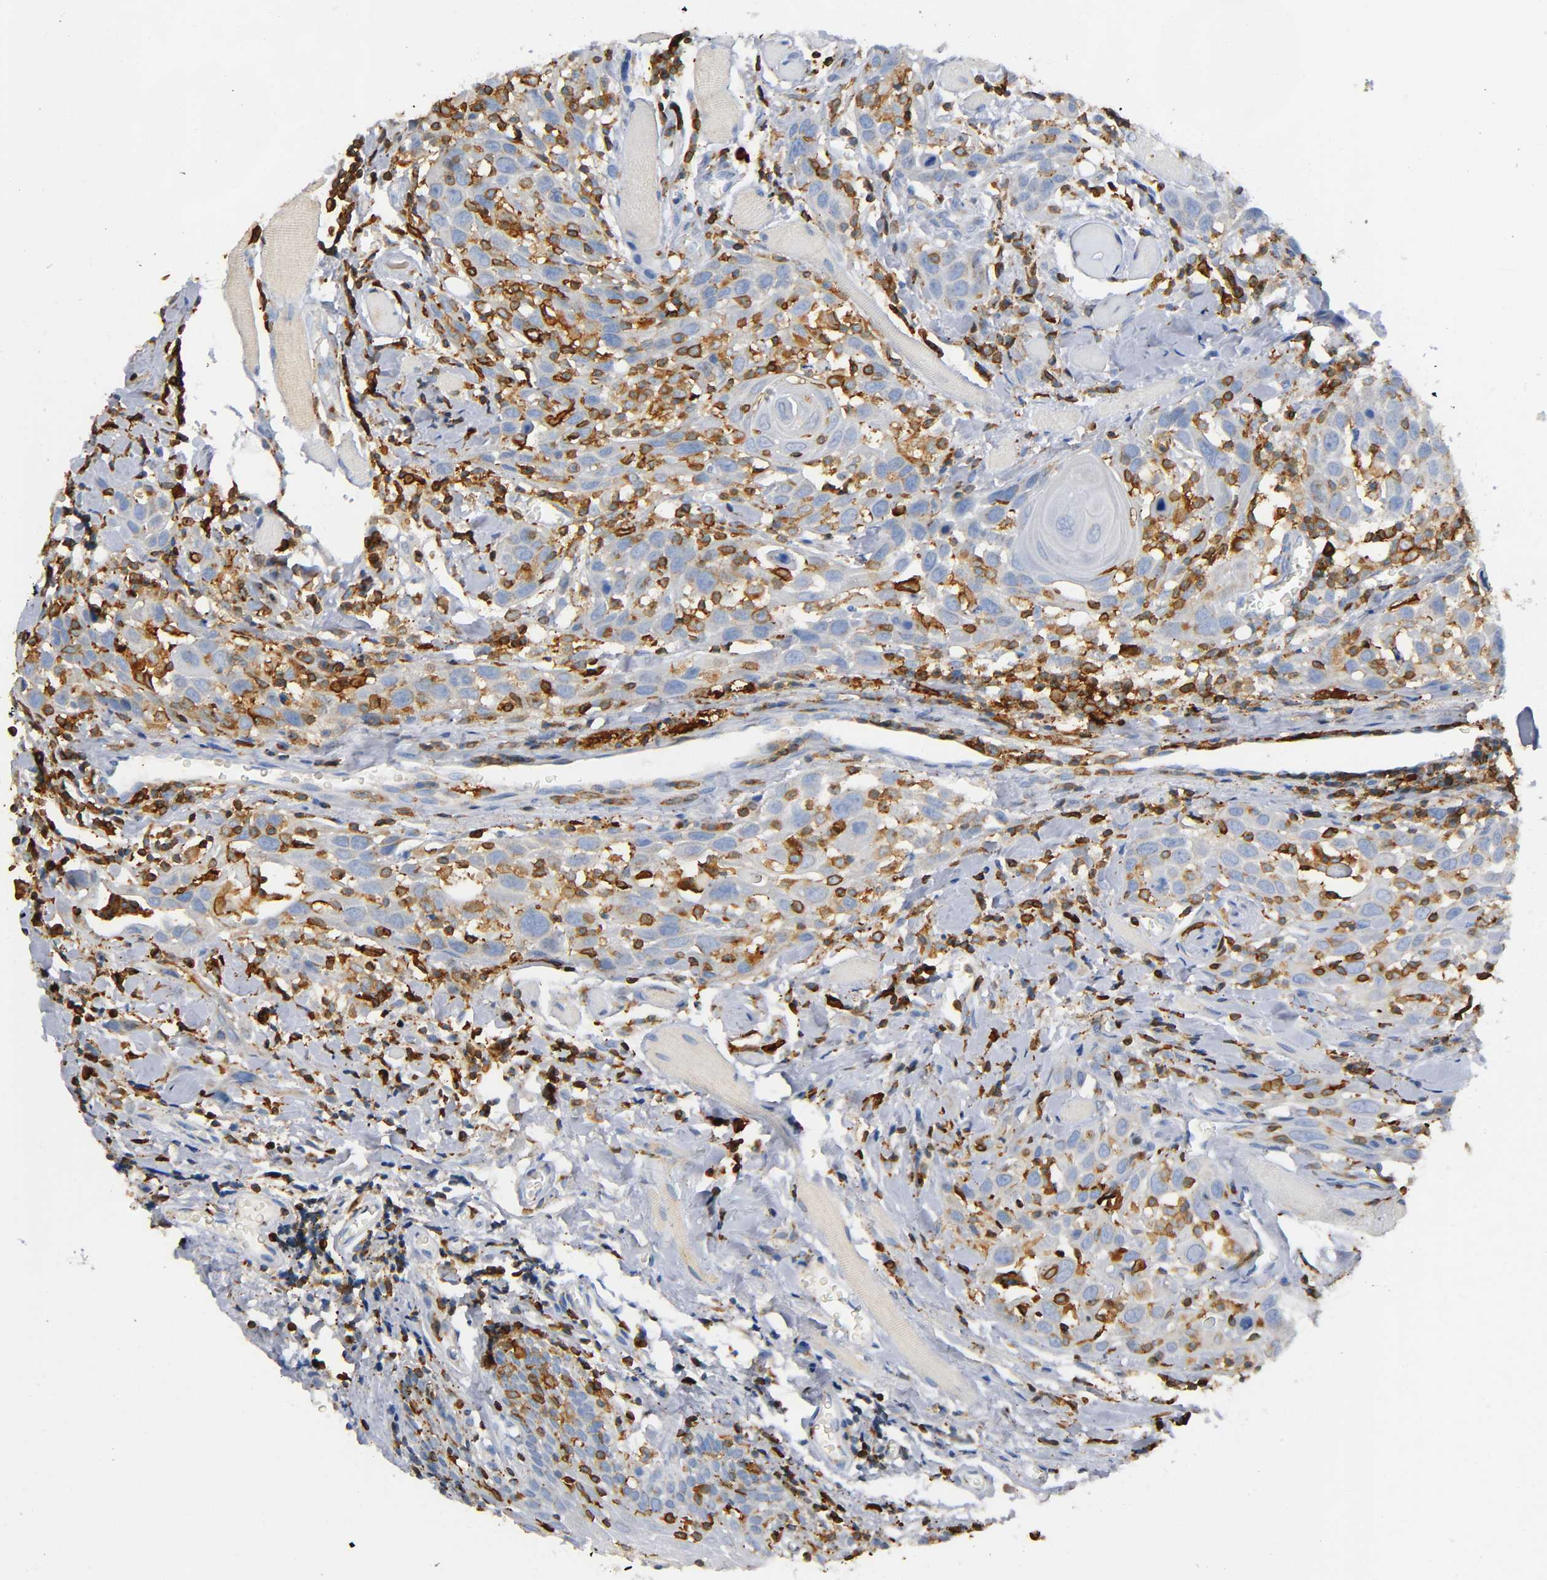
{"staining": {"intensity": "moderate", "quantity": ">75%", "location": "nuclear"}, "tissue": "head and neck cancer", "cell_type": "Tumor cells", "image_type": "cancer", "snomed": [{"axis": "morphology", "description": "Squamous cell carcinoma, NOS"}, {"axis": "topography", "description": "Oral tissue"}, {"axis": "topography", "description": "Head-Neck"}], "caption": "There is medium levels of moderate nuclear expression in tumor cells of head and neck cancer (squamous cell carcinoma), as demonstrated by immunohistochemical staining (brown color).", "gene": "CAPN10", "patient": {"sex": "female", "age": 50}}